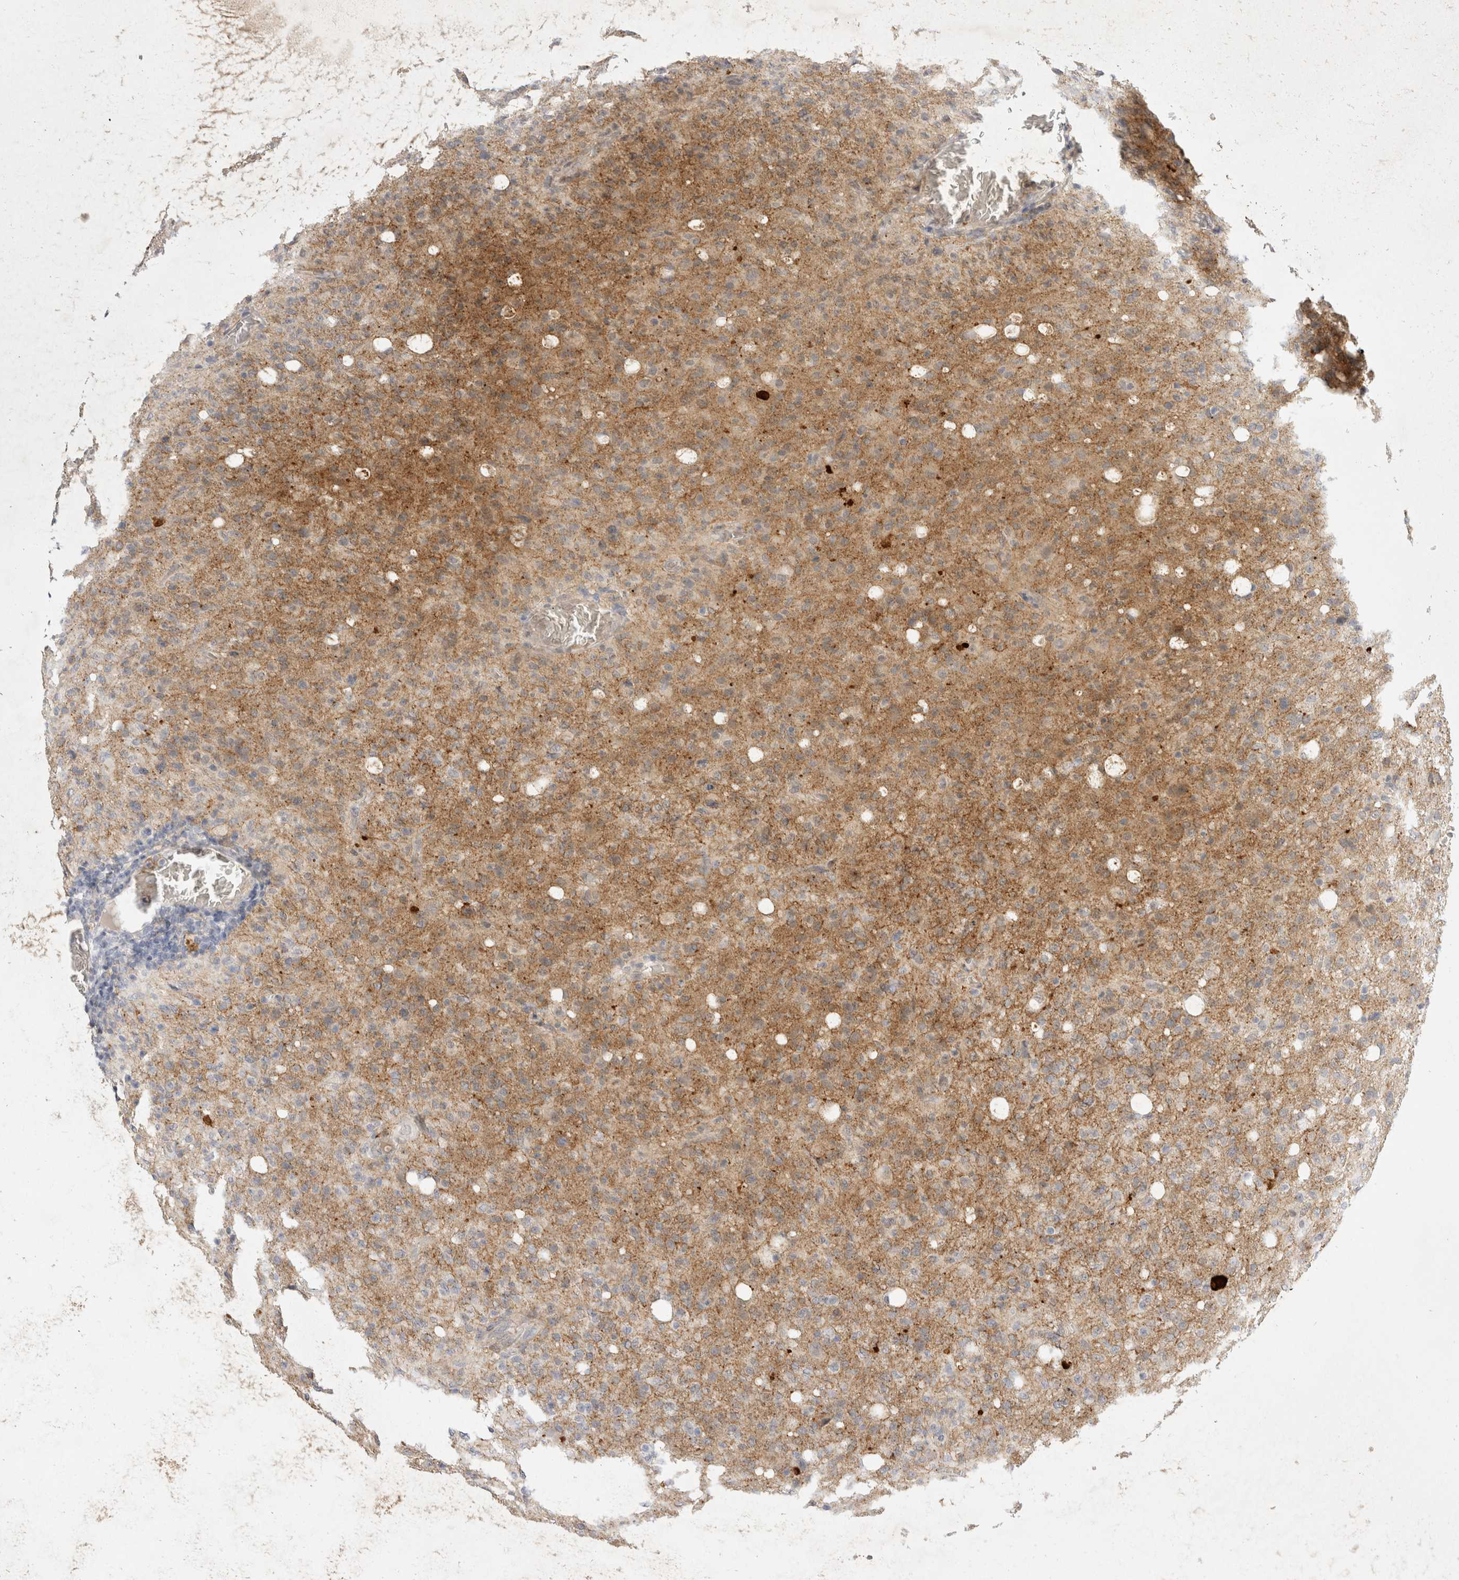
{"staining": {"intensity": "moderate", "quantity": "25%-75%", "location": "cytoplasmic/membranous"}, "tissue": "glioma", "cell_type": "Tumor cells", "image_type": "cancer", "snomed": [{"axis": "morphology", "description": "Glioma, malignant, High grade"}, {"axis": "topography", "description": "Brain"}], "caption": "Glioma stained with a protein marker reveals moderate staining in tumor cells.", "gene": "TOM1L2", "patient": {"sex": "female", "age": 57}}